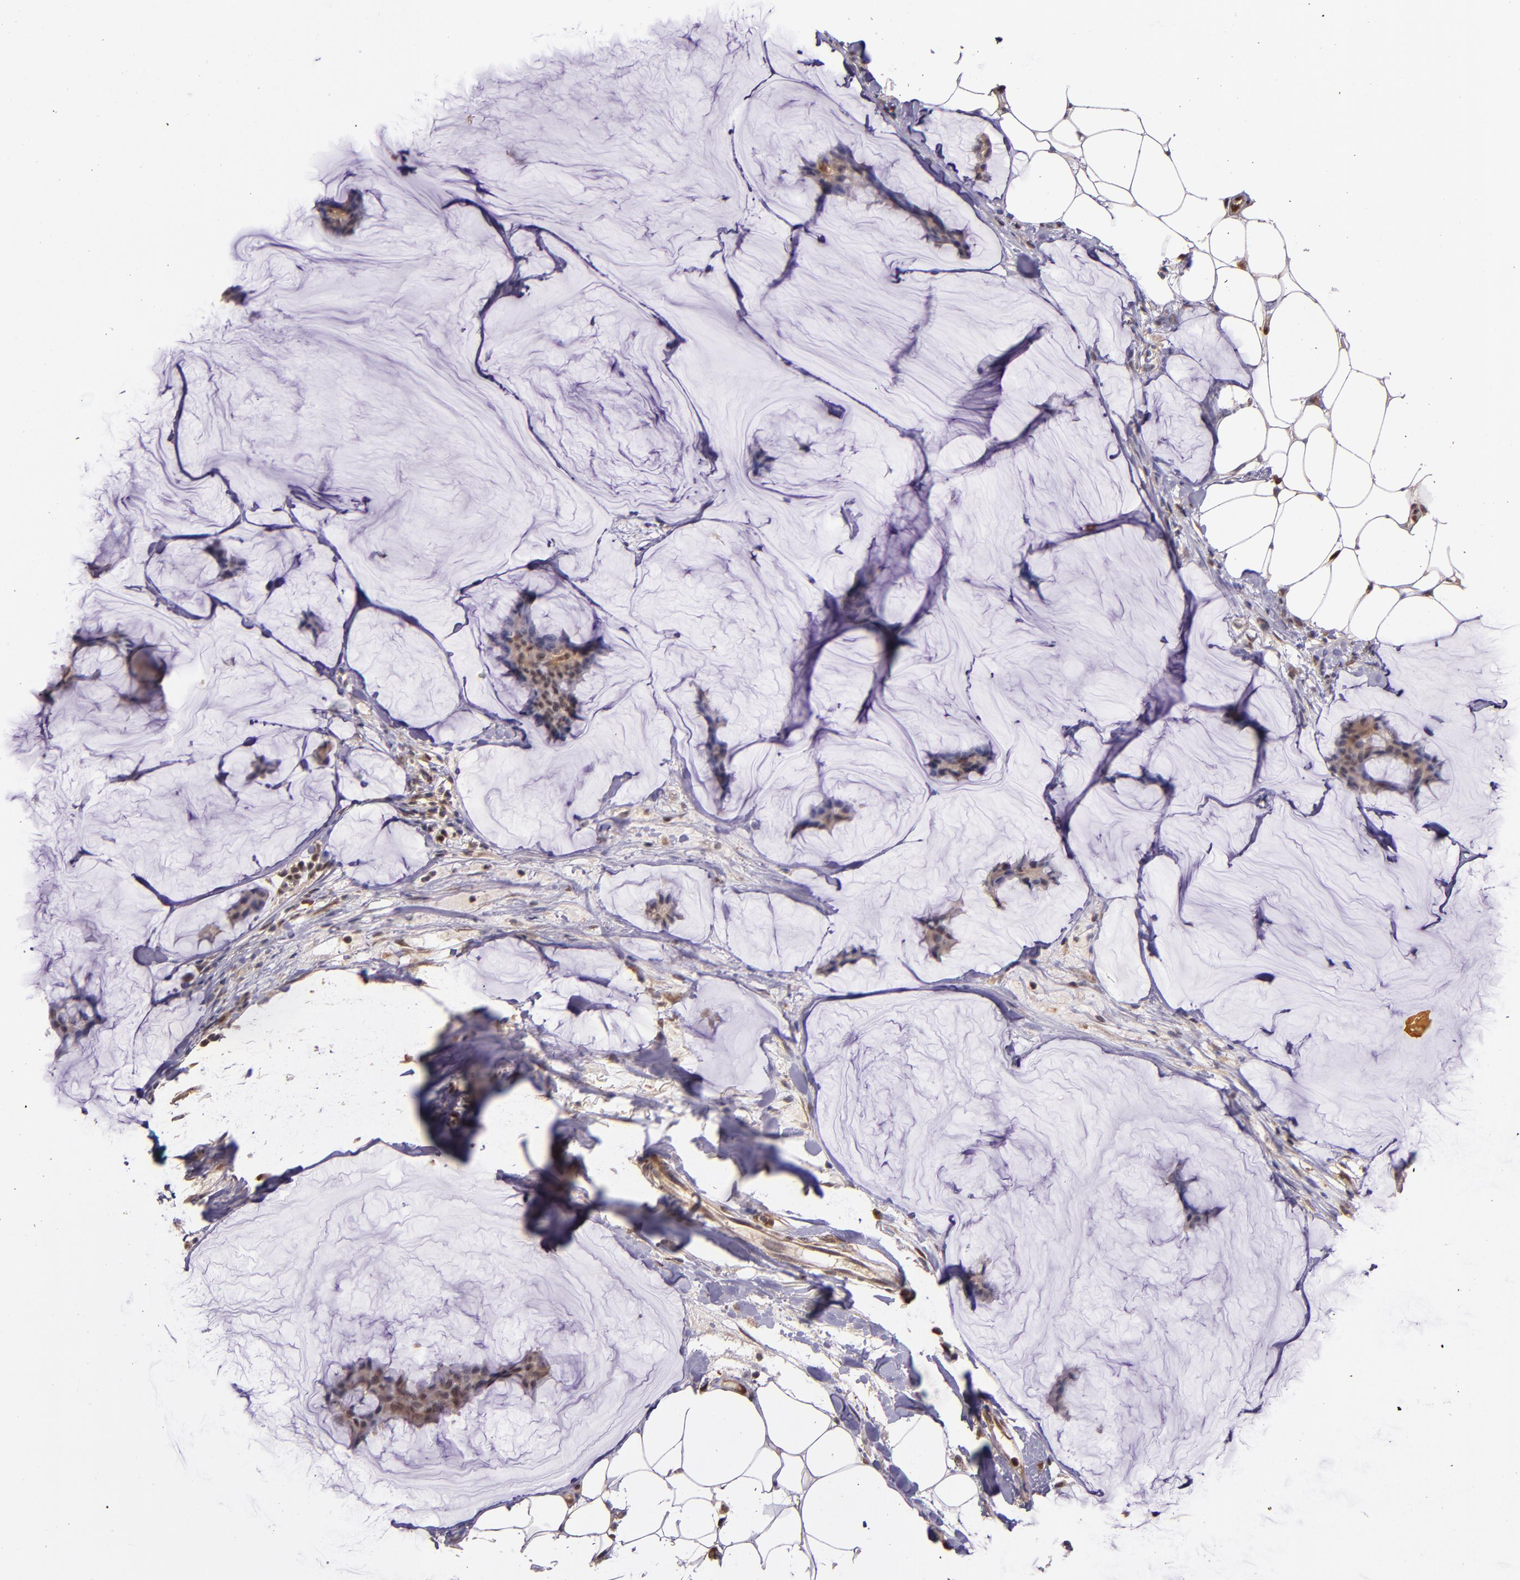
{"staining": {"intensity": "moderate", "quantity": ">75%", "location": "cytoplasmic/membranous,nuclear"}, "tissue": "breast cancer", "cell_type": "Tumor cells", "image_type": "cancer", "snomed": [{"axis": "morphology", "description": "Duct carcinoma"}, {"axis": "topography", "description": "Breast"}], "caption": "Tumor cells reveal moderate cytoplasmic/membranous and nuclear expression in about >75% of cells in infiltrating ductal carcinoma (breast). (DAB (3,3'-diaminobenzidine) = brown stain, brightfield microscopy at high magnification).", "gene": "STAT6", "patient": {"sex": "female", "age": 93}}